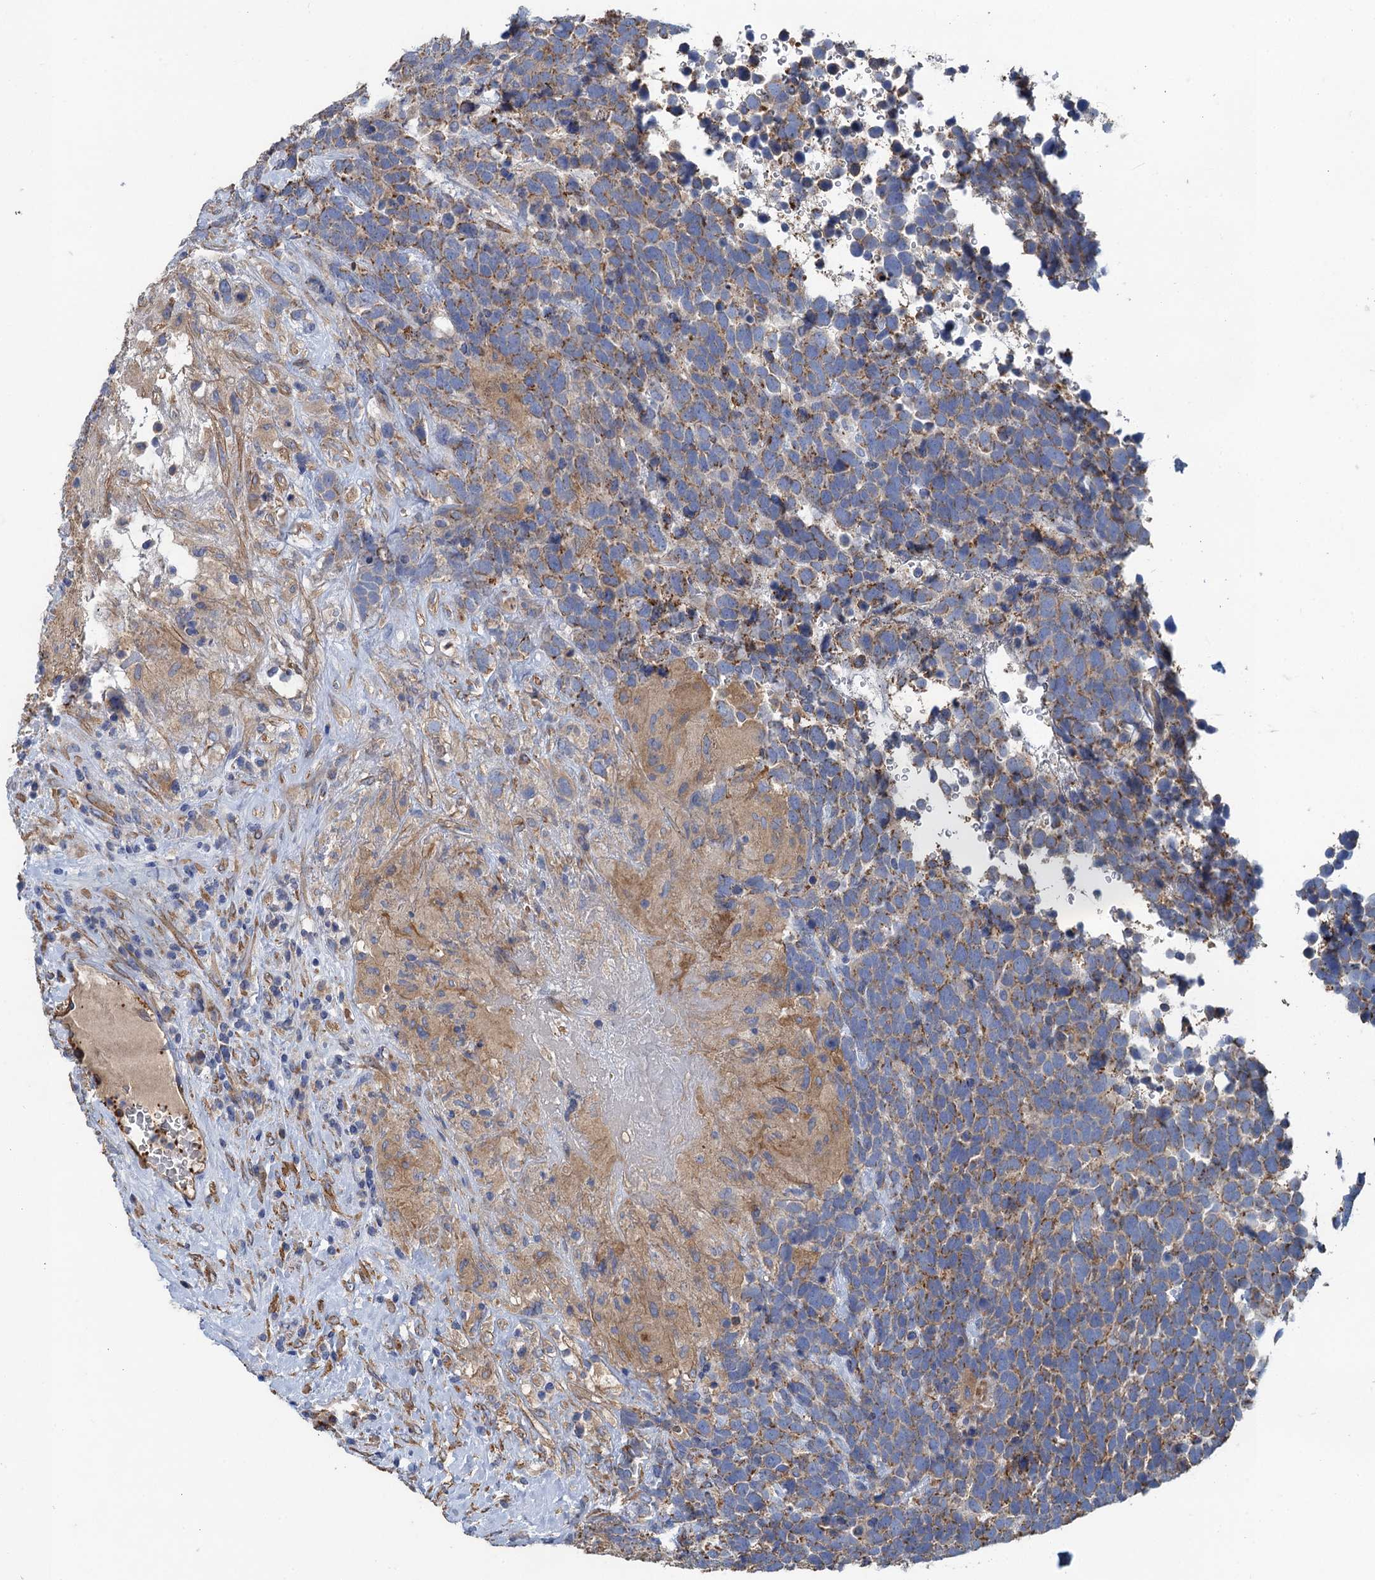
{"staining": {"intensity": "moderate", "quantity": "25%-75%", "location": "cytoplasmic/membranous"}, "tissue": "urothelial cancer", "cell_type": "Tumor cells", "image_type": "cancer", "snomed": [{"axis": "morphology", "description": "Urothelial carcinoma, High grade"}, {"axis": "topography", "description": "Urinary bladder"}], "caption": "High-power microscopy captured an immunohistochemistry image of urothelial cancer, revealing moderate cytoplasmic/membranous positivity in approximately 25%-75% of tumor cells.", "gene": "GCSH", "patient": {"sex": "female", "age": 82}}